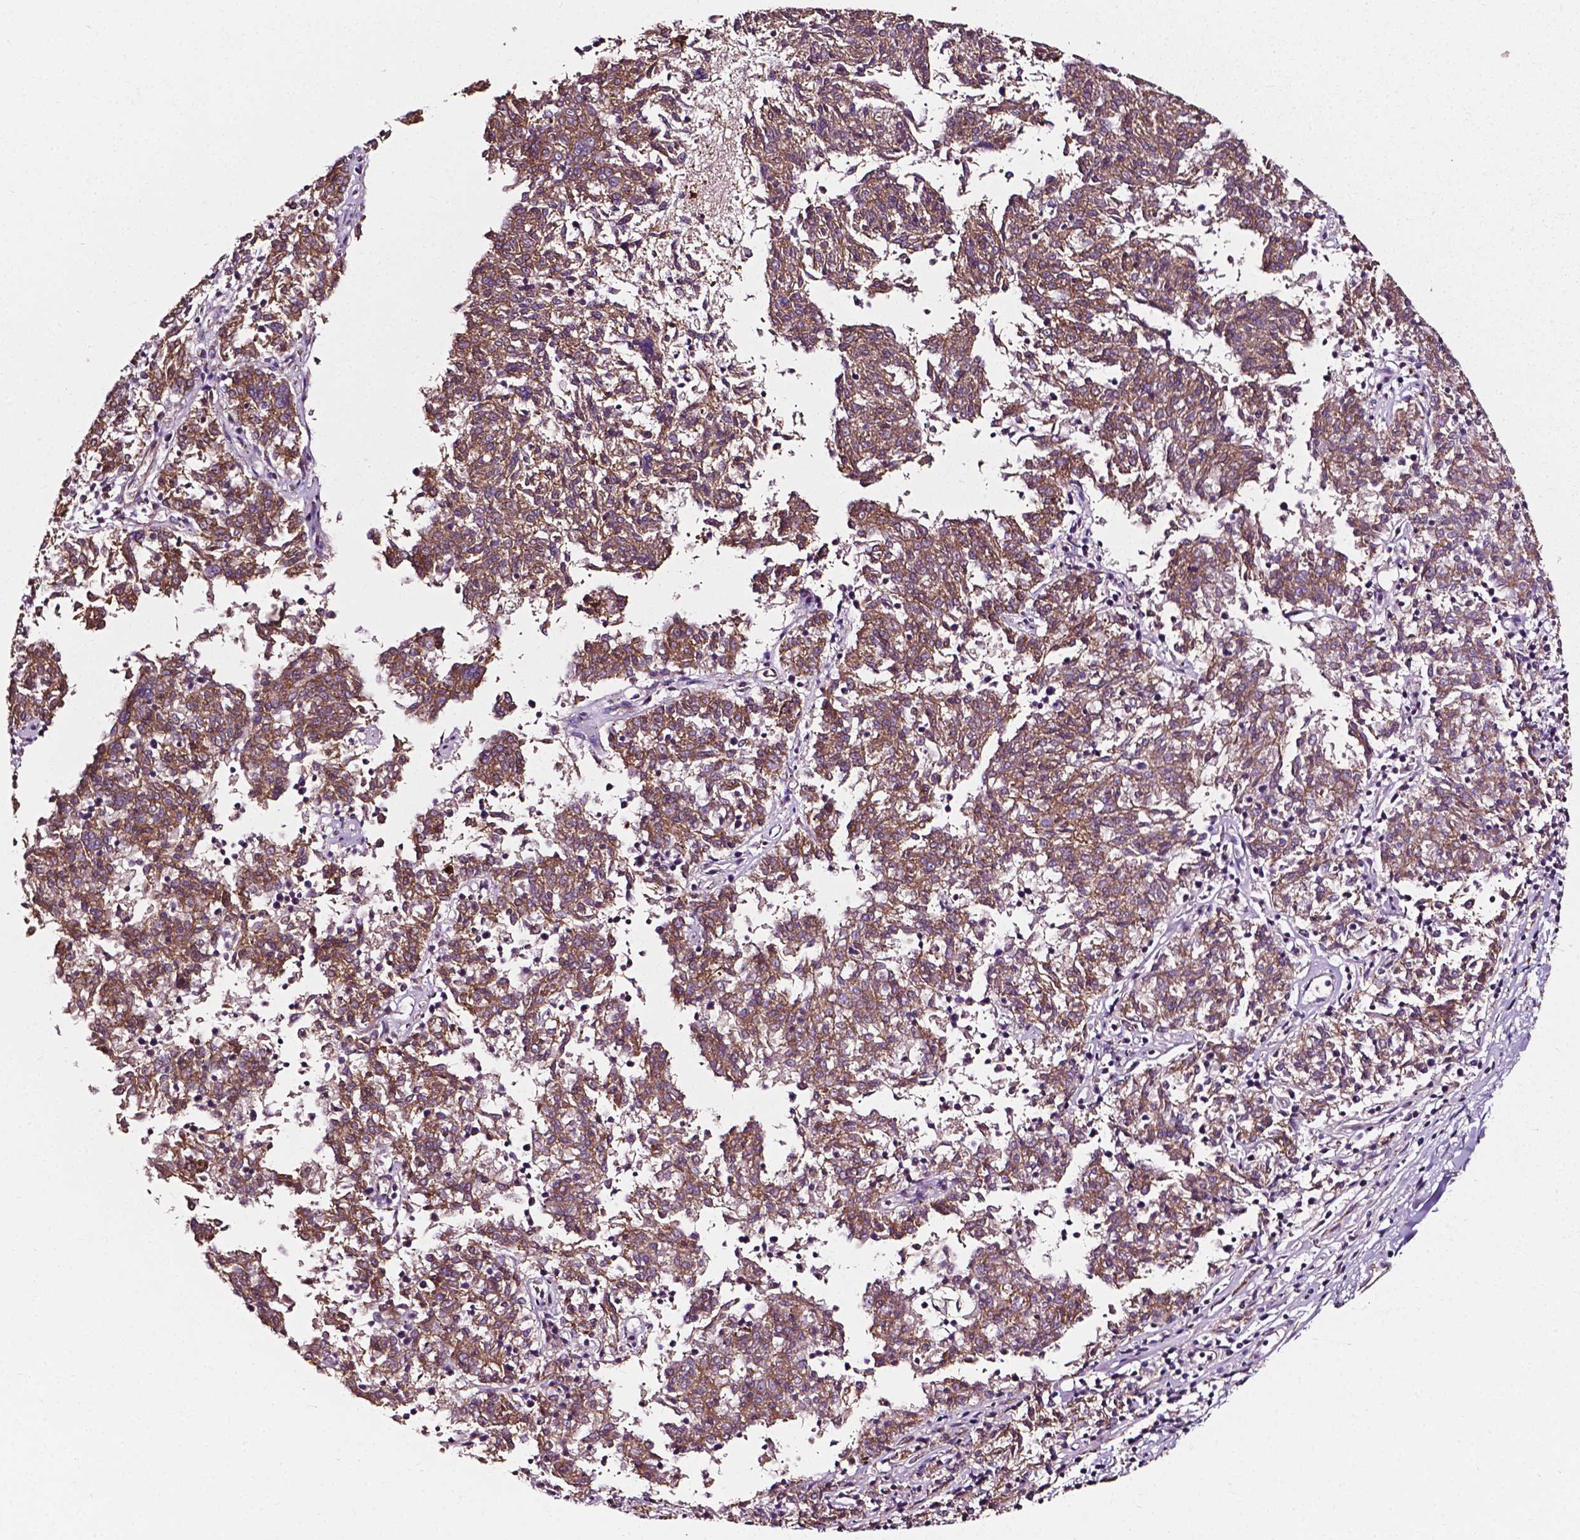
{"staining": {"intensity": "moderate", "quantity": ">75%", "location": "cytoplasmic/membranous"}, "tissue": "melanoma", "cell_type": "Tumor cells", "image_type": "cancer", "snomed": [{"axis": "morphology", "description": "Malignant melanoma, NOS"}, {"axis": "topography", "description": "Skin"}], "caption": "Immunohistochemical staining of human melanoma demonstrates medium levels of moderate cytoplasmic/membranous staining in about >75% of tumor cells.", "gene": "ATG16L1", "patient": {"sex": "female", "age": 72}}